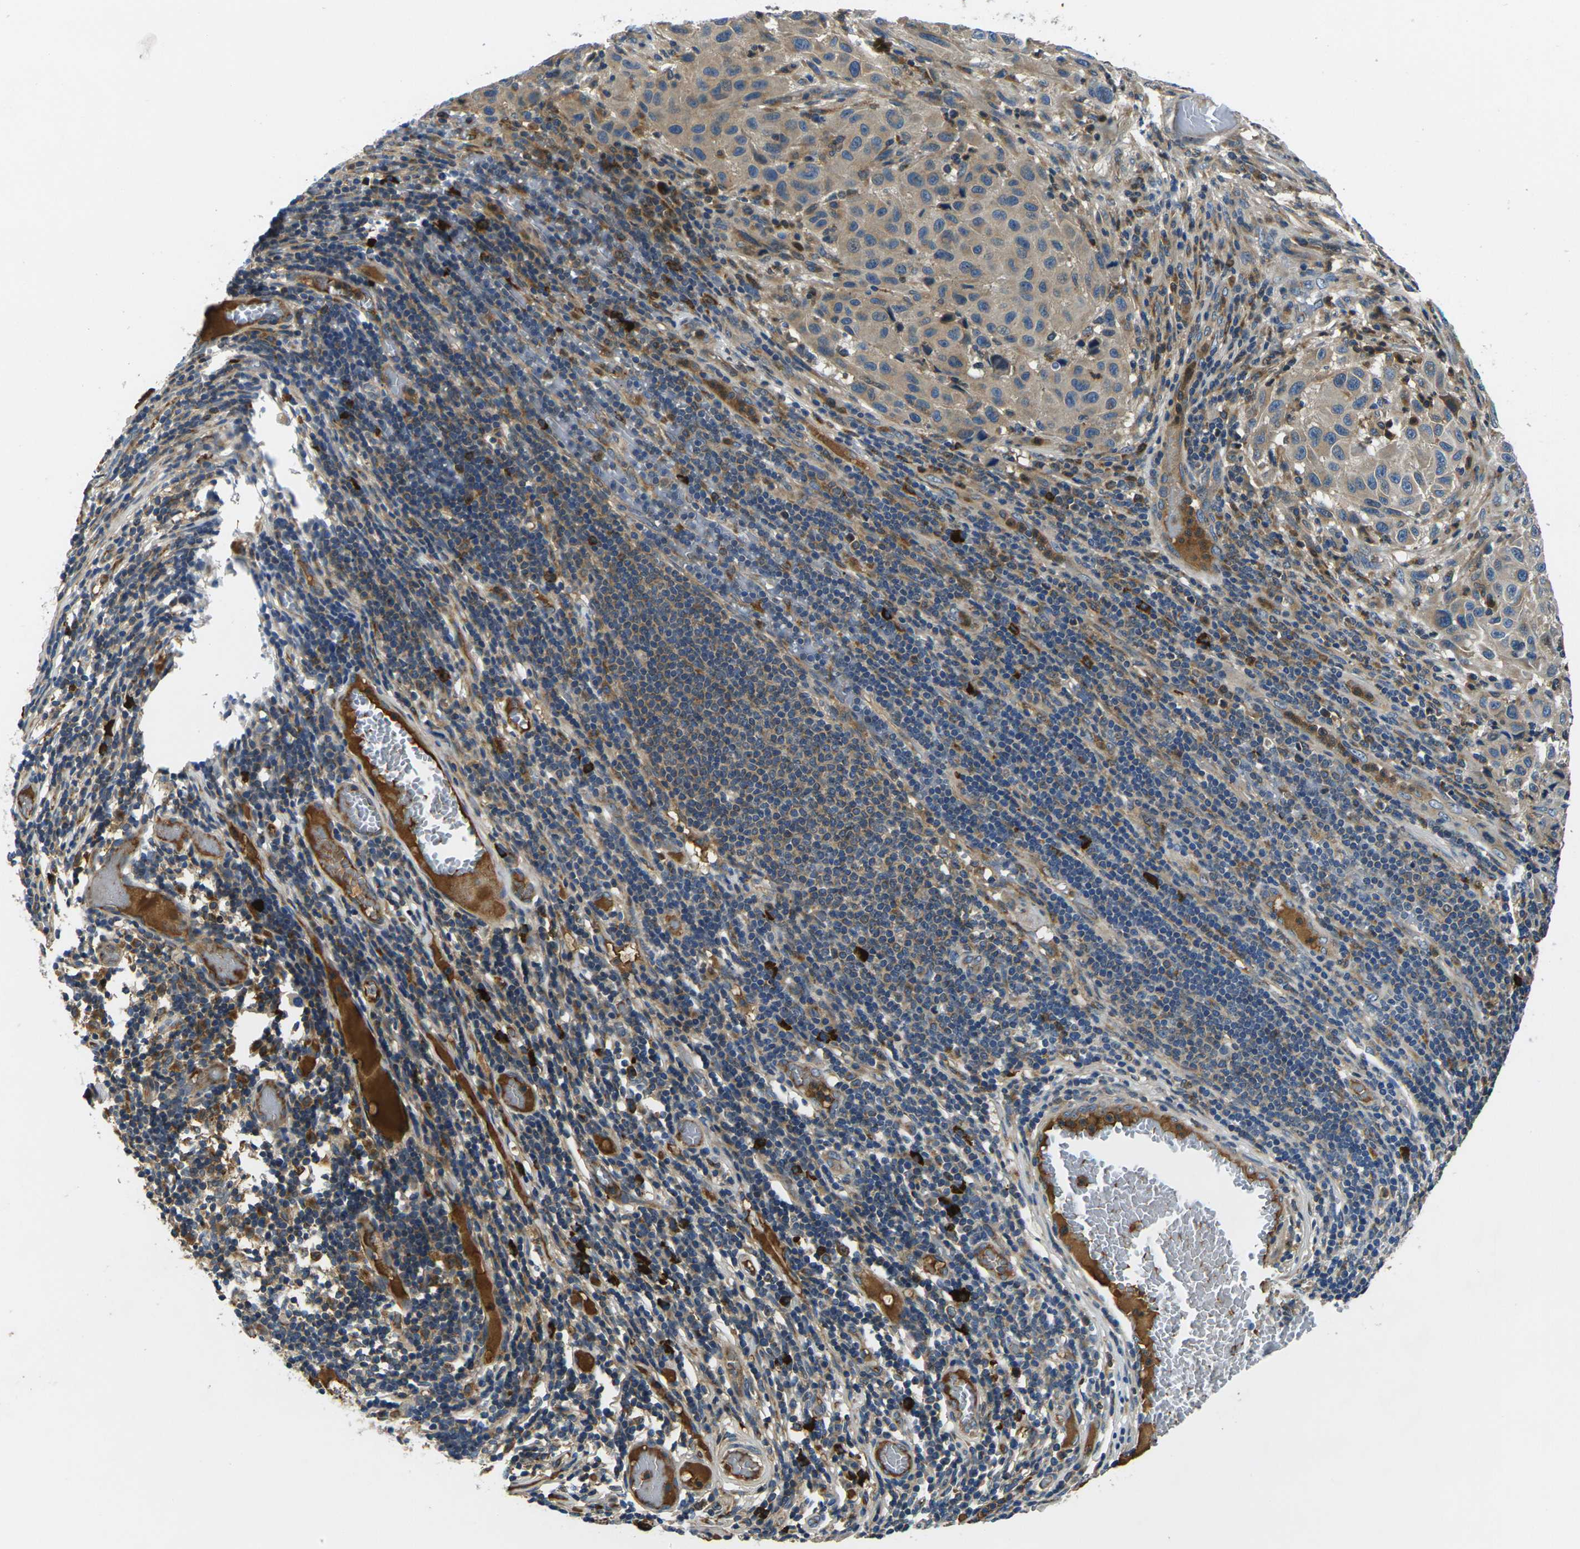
{"staining": {"intensity": "weak", "quantity": ">75%", "location": "cytoplasmic/membranous"}, "tissue": "melanoma", "cell_type": "Tumor cells", "image_type": "cancer", "snomed": [{"axis": "morphology", "description": "Malignant melanoma, Metastatic site"}, {"axis": "topography", "description": "Lymph node"}], "caption": "The histopathology image displays staining of malignant melanoma (metastatic site), revealing weak cytoplasmic/membranous protein positivity (brown color) within tumor cells.", "gene": "RAB1B", "patient": {"sex": "male", "age": 61}}